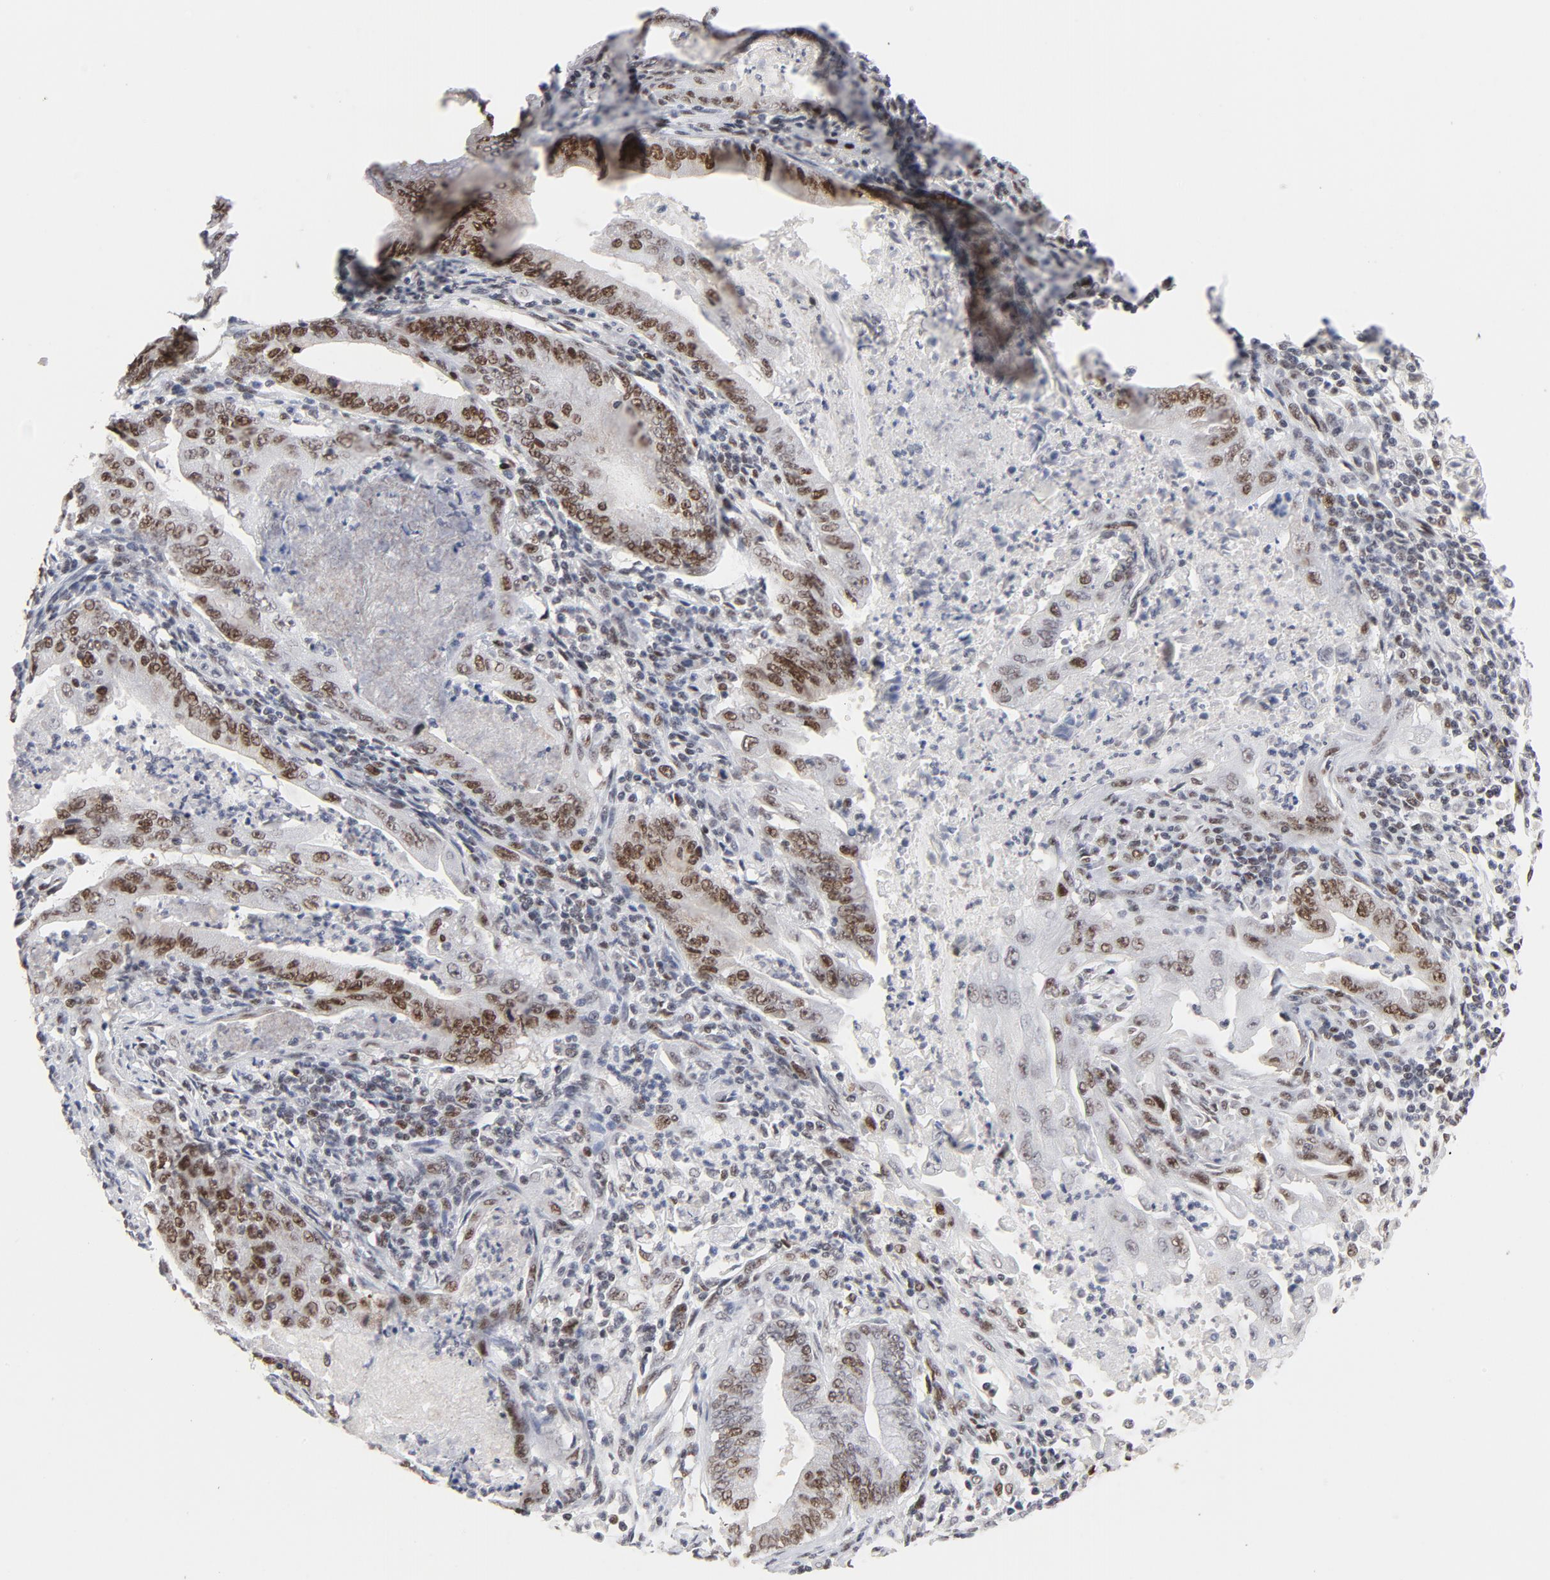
{"staining": {"intensity": "moderate", "quantity": "25%-75%", "location": "nuclear"}, "tissue": "endometrial cancer", "cell_type": "Tumor cells", "image_type": "cancer", "snomed": [{"axis": "morphology", "description": "Adenocarcinoma, NOS"}, {"axis": "topography", "description": "Endometrium"}], "caption": "This is a micrograph of immunohistochemistry staining of endometrial cancer (adenocarcinoma), which shows moderate positivity in the nuclear of tumor cells.", "gene": "RFC4", "patient": {"sex": "female", "age": 63}}